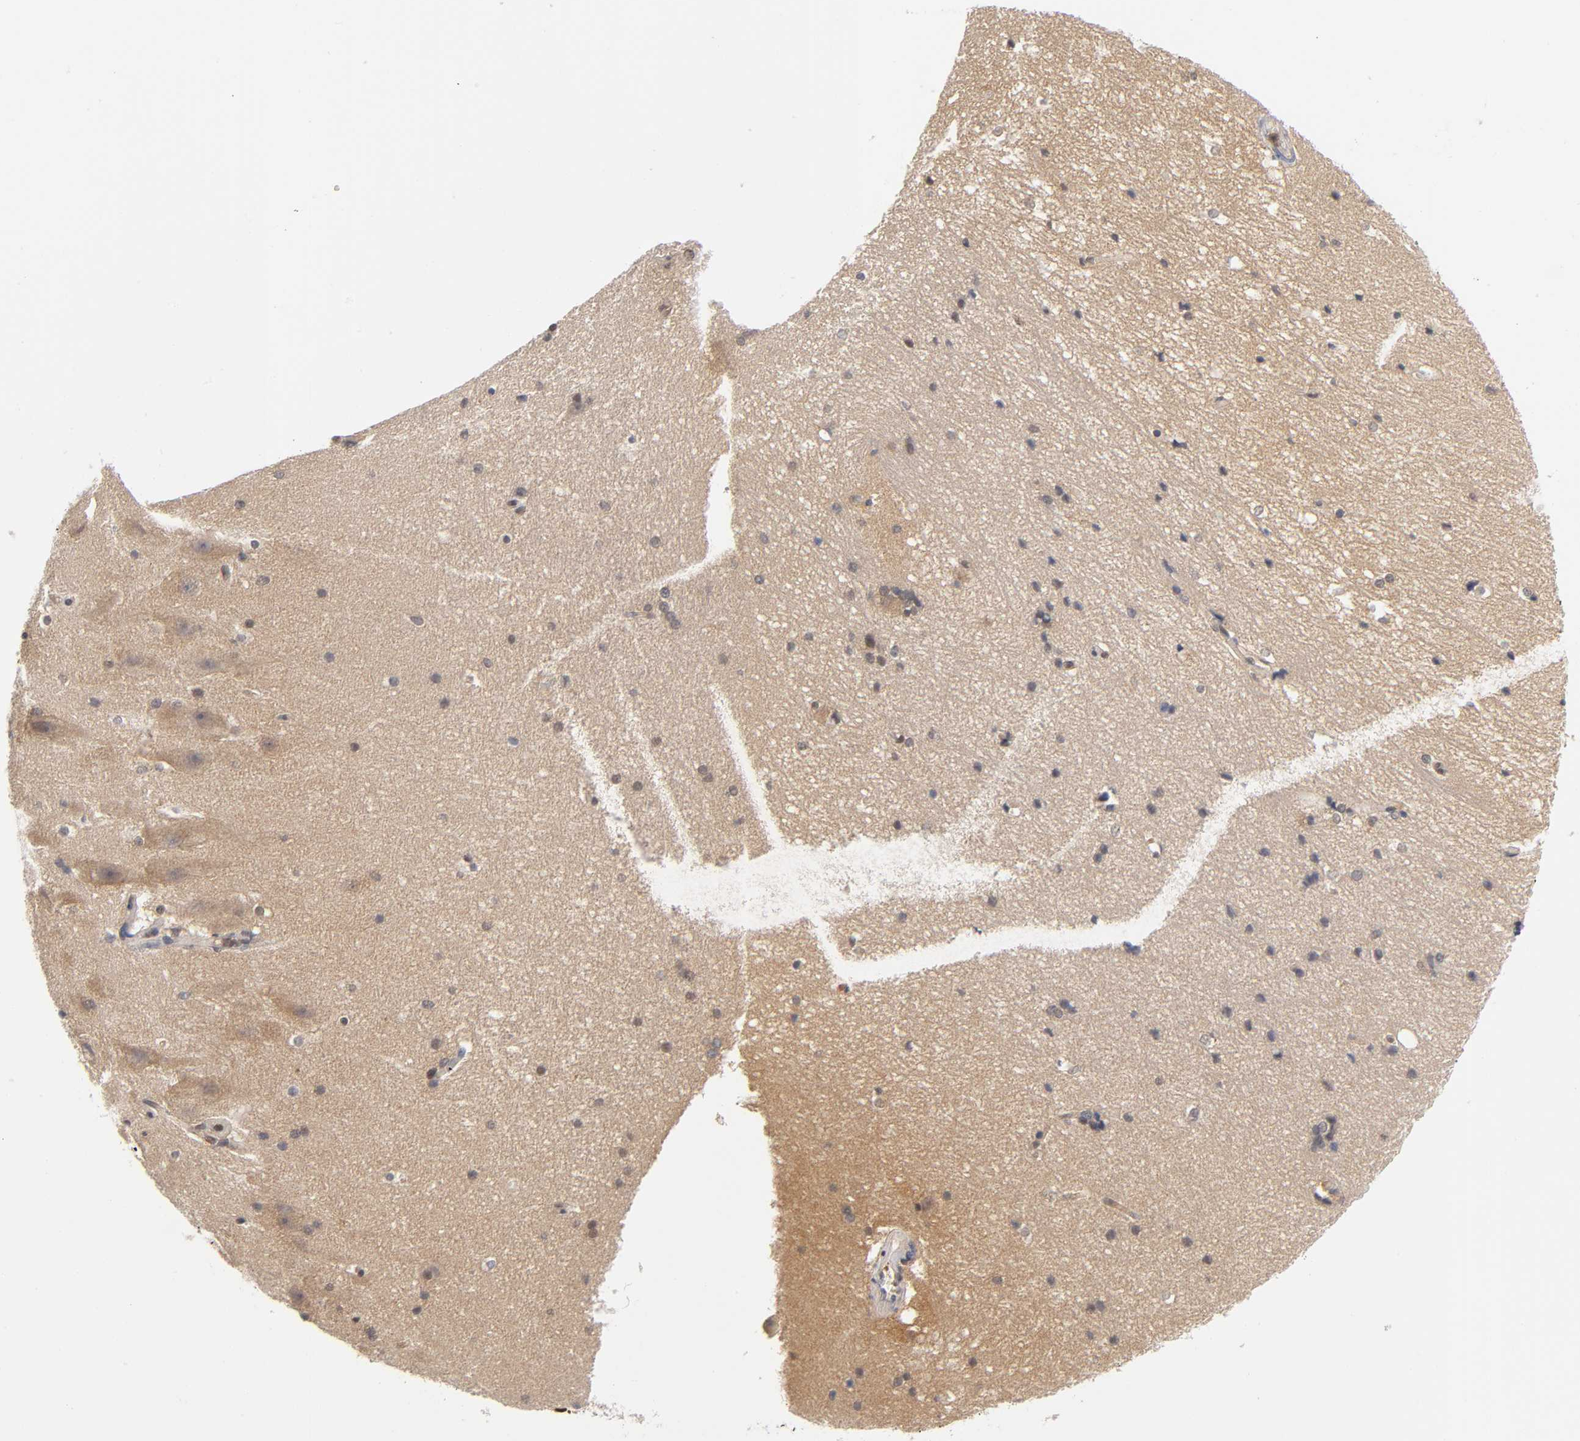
{"staining": {"intensity": "weak", "quantity": "25%-75%", "location": "cytoplasmic/membranous"}, "tissue": "hippocampus", "cell_type": "Glial cells", "image_type": "normal", "snomed": [{"axis": "morphology", "description": "Normal tissue, NOS"}, {"axis": "topography", "description": "Hippocampus"}], "caption": "High-magnification brightfield microscopy of normal hippocampus stained with DAB (3,3'-diaminobenzidine) (brown) and counterstained with hematoxylin (blue). glial cells exhibit weak cytoplasmic/membranous staining is identified in about25%-75% of cells. (IHC, brightfield microscopy, high magnification).", "gene": "DFFB", "patient": {"sex": "female", "age": 19}}